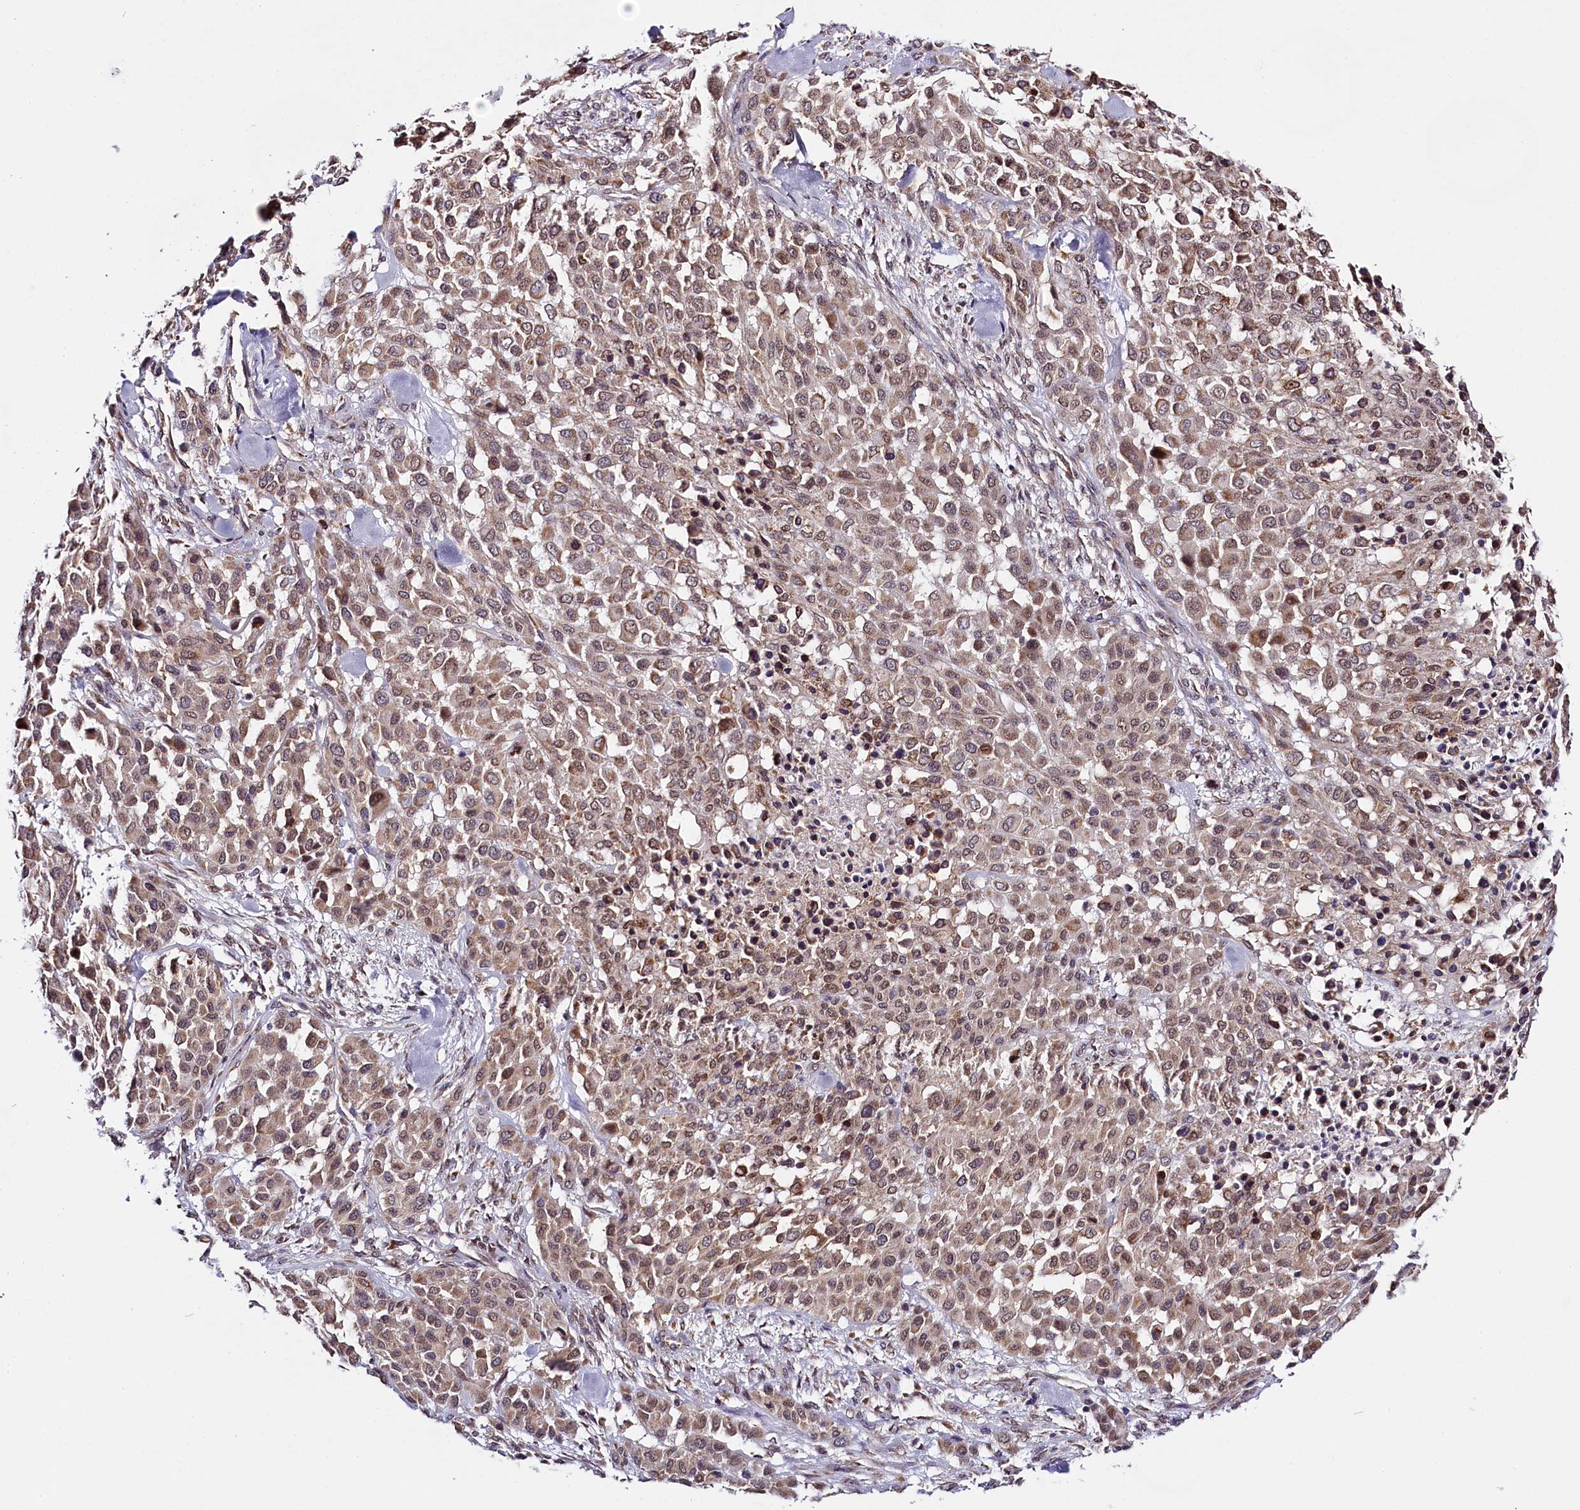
{"staining": {"intensity": "weak", "quantity": ">75%", "location": "cytoplasmic/membranous,nuclear"}, "tissue": "melanoma", "cell_type": "Tumor cells", "image_type": "cancer", "snomed": [{"axis": "morphology", "description": "Malignant melanoma, Metastatic site"}, {"axis": "topography", "description": "Skin"}], "caption": "Melanoma stained for a protein (brown) shows weak cytoplasmic/membranous and nuclear positive positivity in about >75% of tumor cells.", "gene": "UACA", "patient": {"sex": "female", "age": 81}}